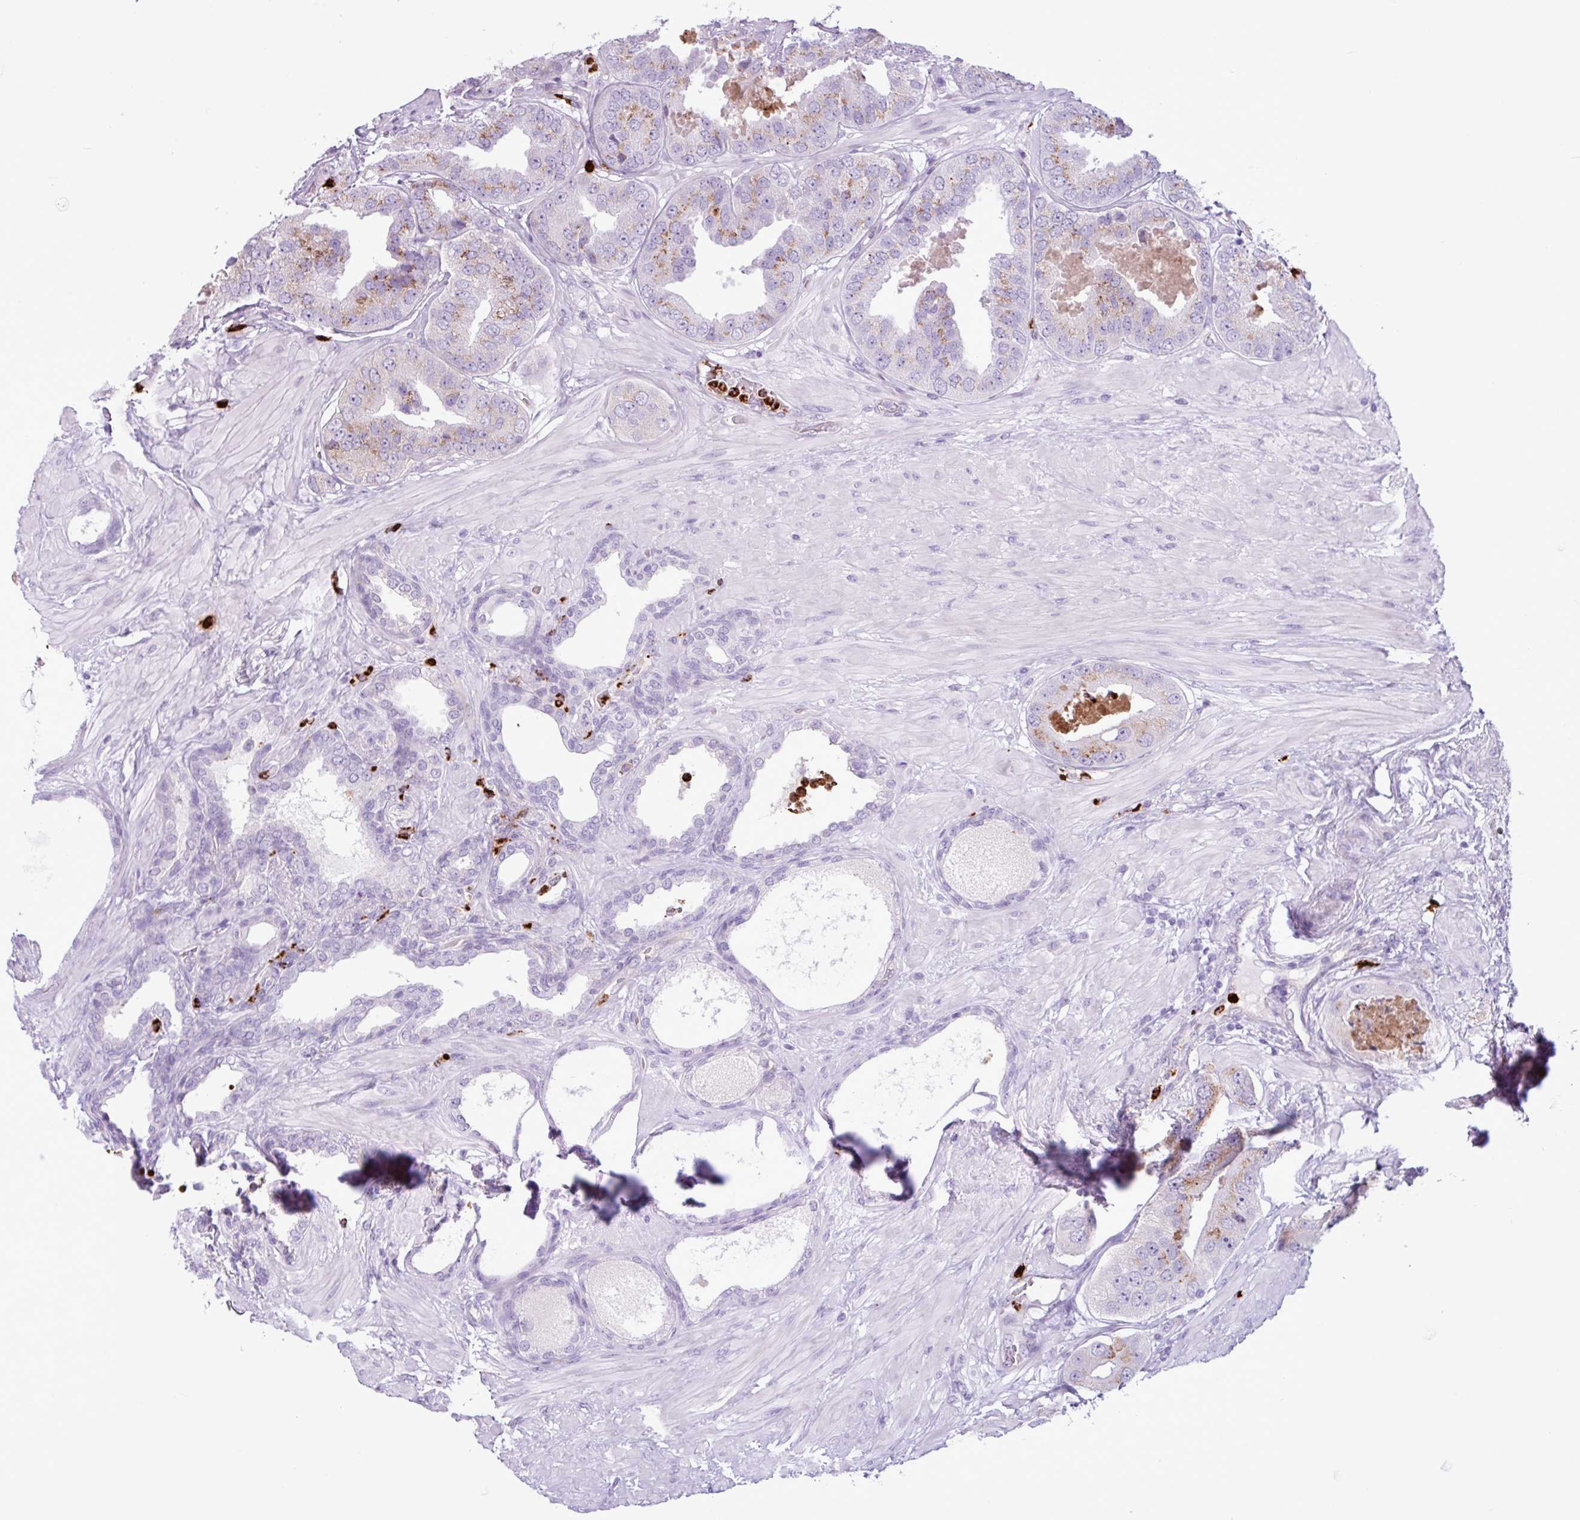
{"staining": {"intensity": "moderate", "quantity": "<25%", "location": "cytoplasmic/membranous"}, "tissue": "prostate cancer", "cell_type": "Tumor cells", "image_type": "cancer", "snomed": [{"axis": "morphology", "description": "Adenocarcinoma, High grade"}, {"axis": "topography", "description": "Prostate"}], "caption": "Prostate cancer (adenocarcinoma (high-grade)) was stained to show a protein in brown. There is low levels of moderate cytoplasmic/membranous positivity in about <25% of tumor cells.", "gene": "TMEM178A", "patient": {"sex": "male", "age": 63}}